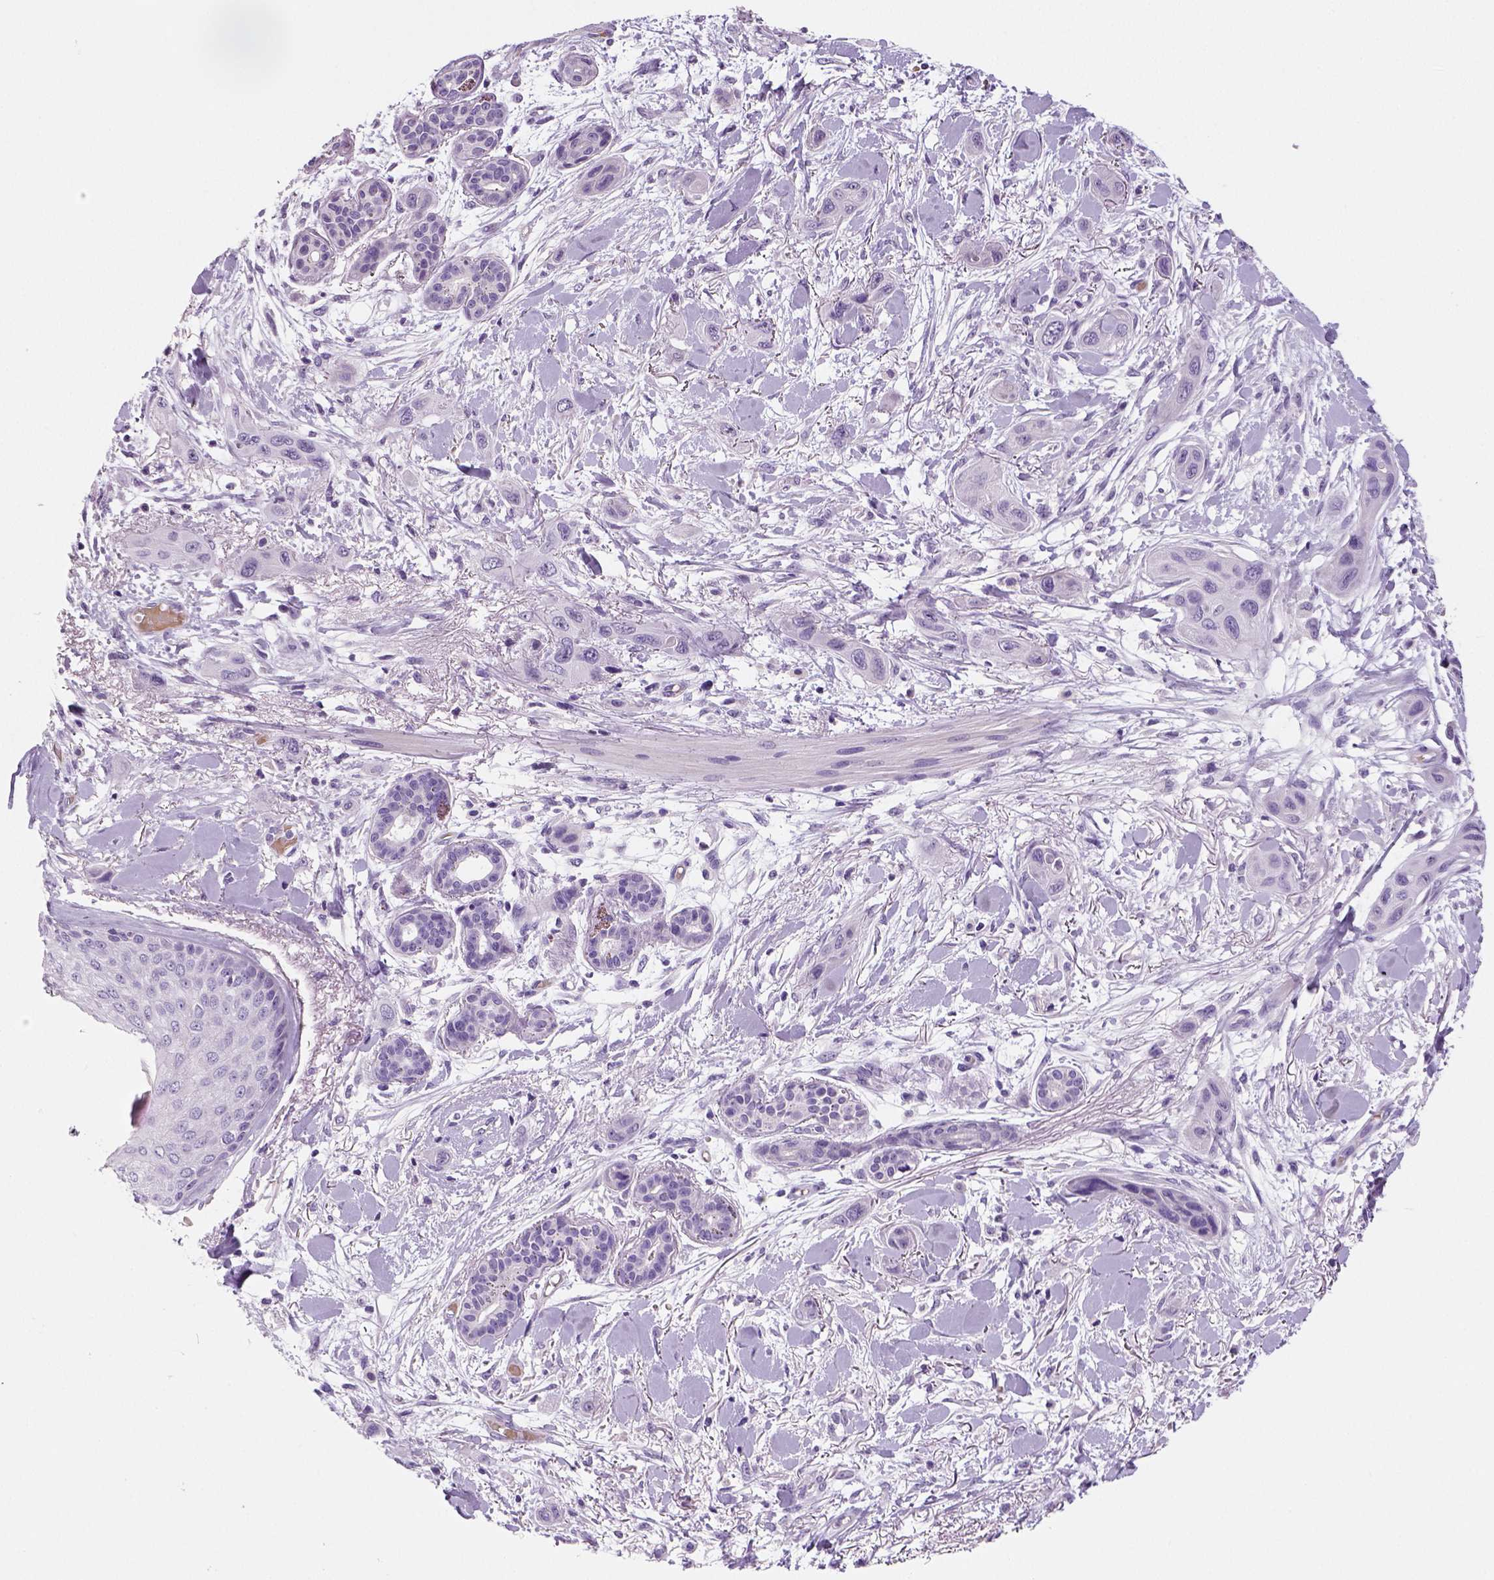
{"staining": {"intensity": "negative", "quantity": "none", "location": "none"}, "tissue": "skin cancer", "cell_type": "Tumor cells", "image_type": "cancer", "snomed": [{"axis": "morphology", "description": "Squamous cell carcinoma, NOS"}, {"axis": "topography", "description": "Skin"}], "caption": "There is no significant staining in tumor cells of skin cancer (squamous cell carcinoma).", "gene": "TSPAN7", "patient": {"sex": "male", "age": 79}}